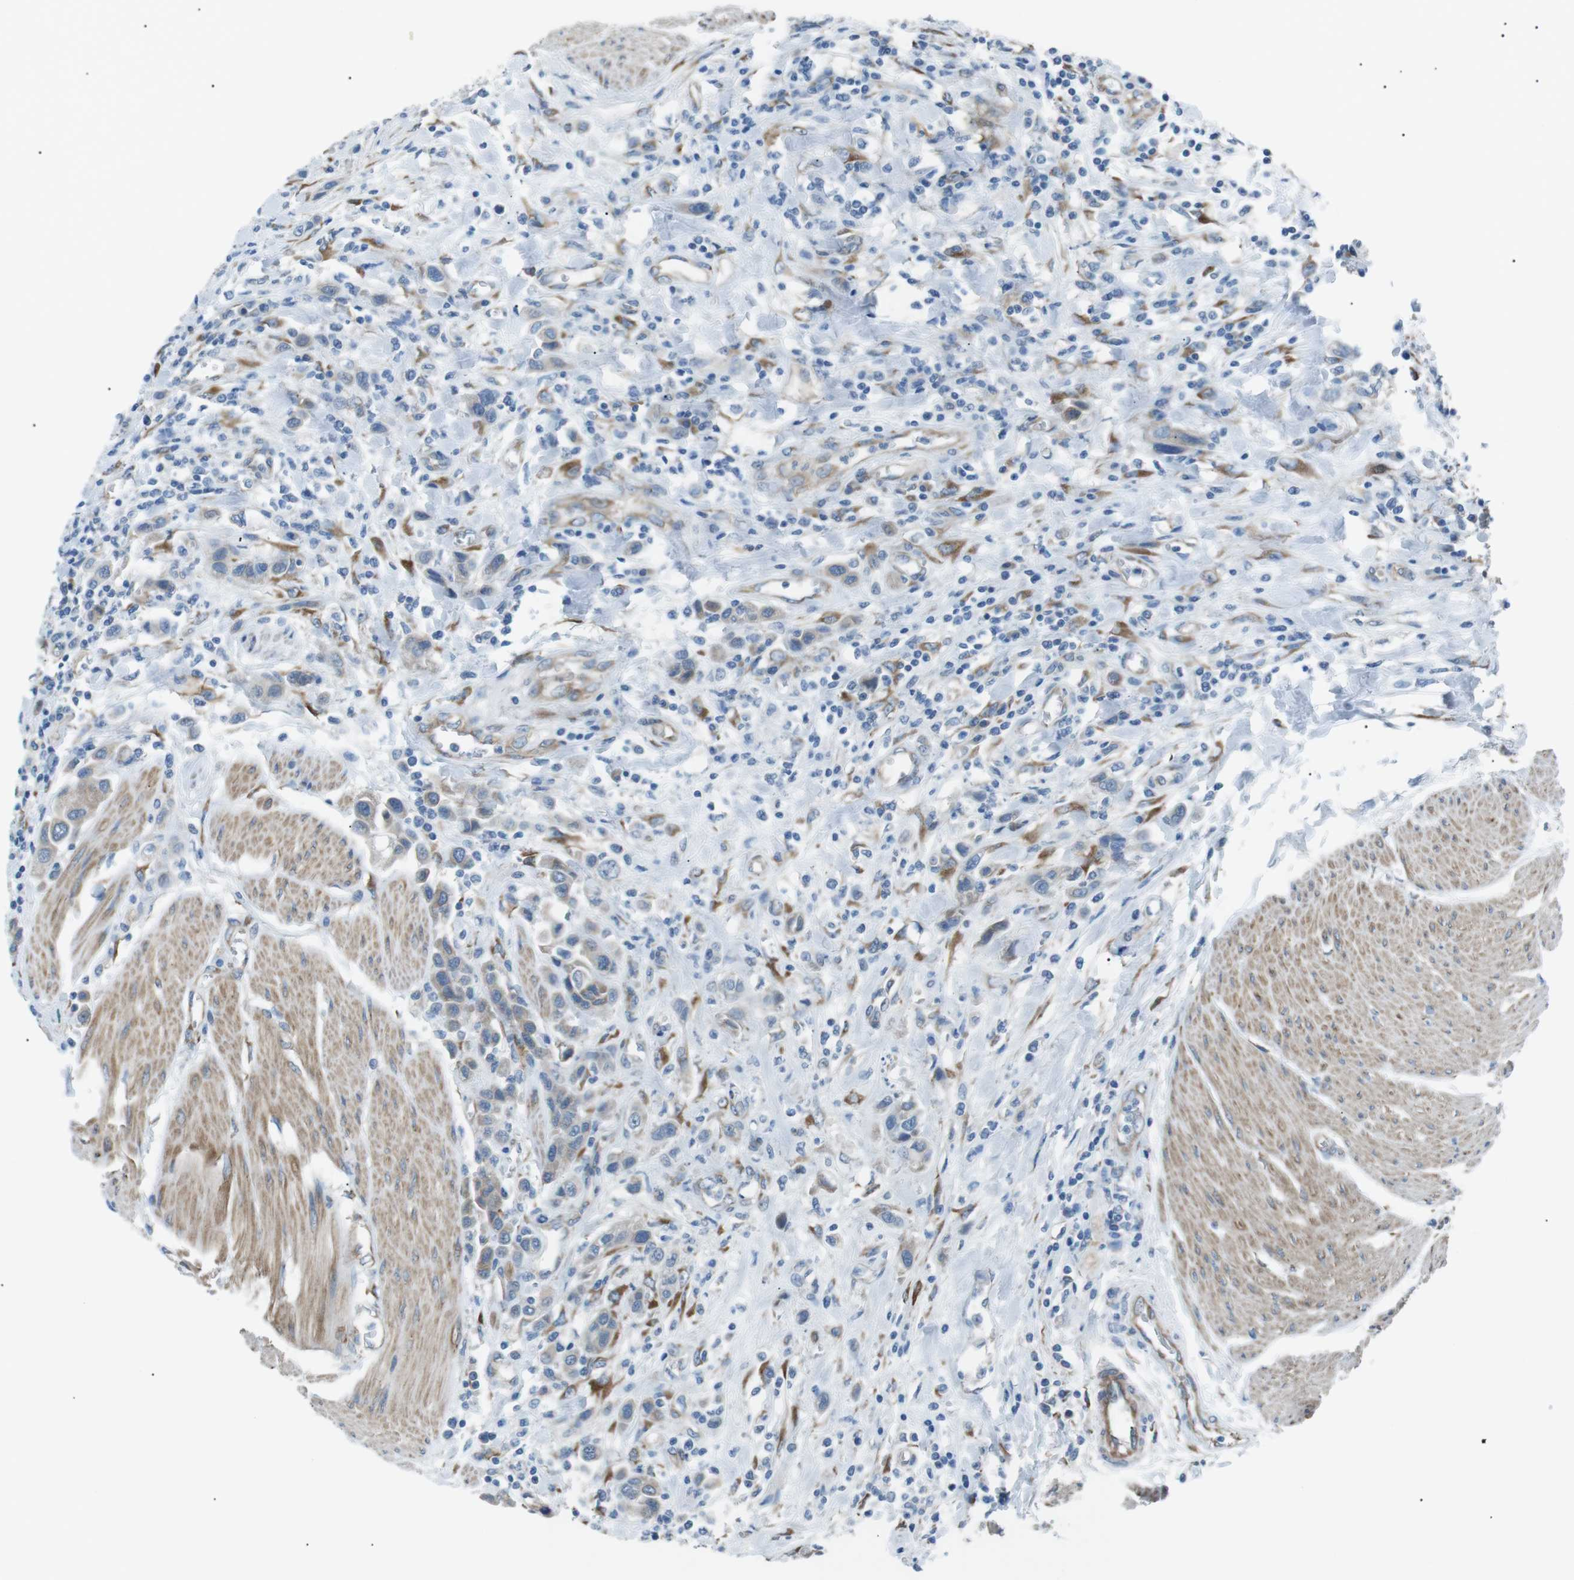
{"staining": {"intensity": "negative", "quantity": "none", "location": "none"}, "tissue": "urothelial cancer", "cell_type": "Tumor cells", "image_type": "cancer", "snomed": [{"axis": "morphology", "description": "Urothelial carcinoma, High grade"}, {"axis": "topography", "description": "Urinary bladder"}], "caption": "Urothelial cancer was stained to show a protein in brown. There is no significant positivity in tumor cells. (DAB (3,3'-diaminobenzidine) IHC, high magnification).", "gene": "MTARC2", "patient": {"sex": "male", "age": 50}}